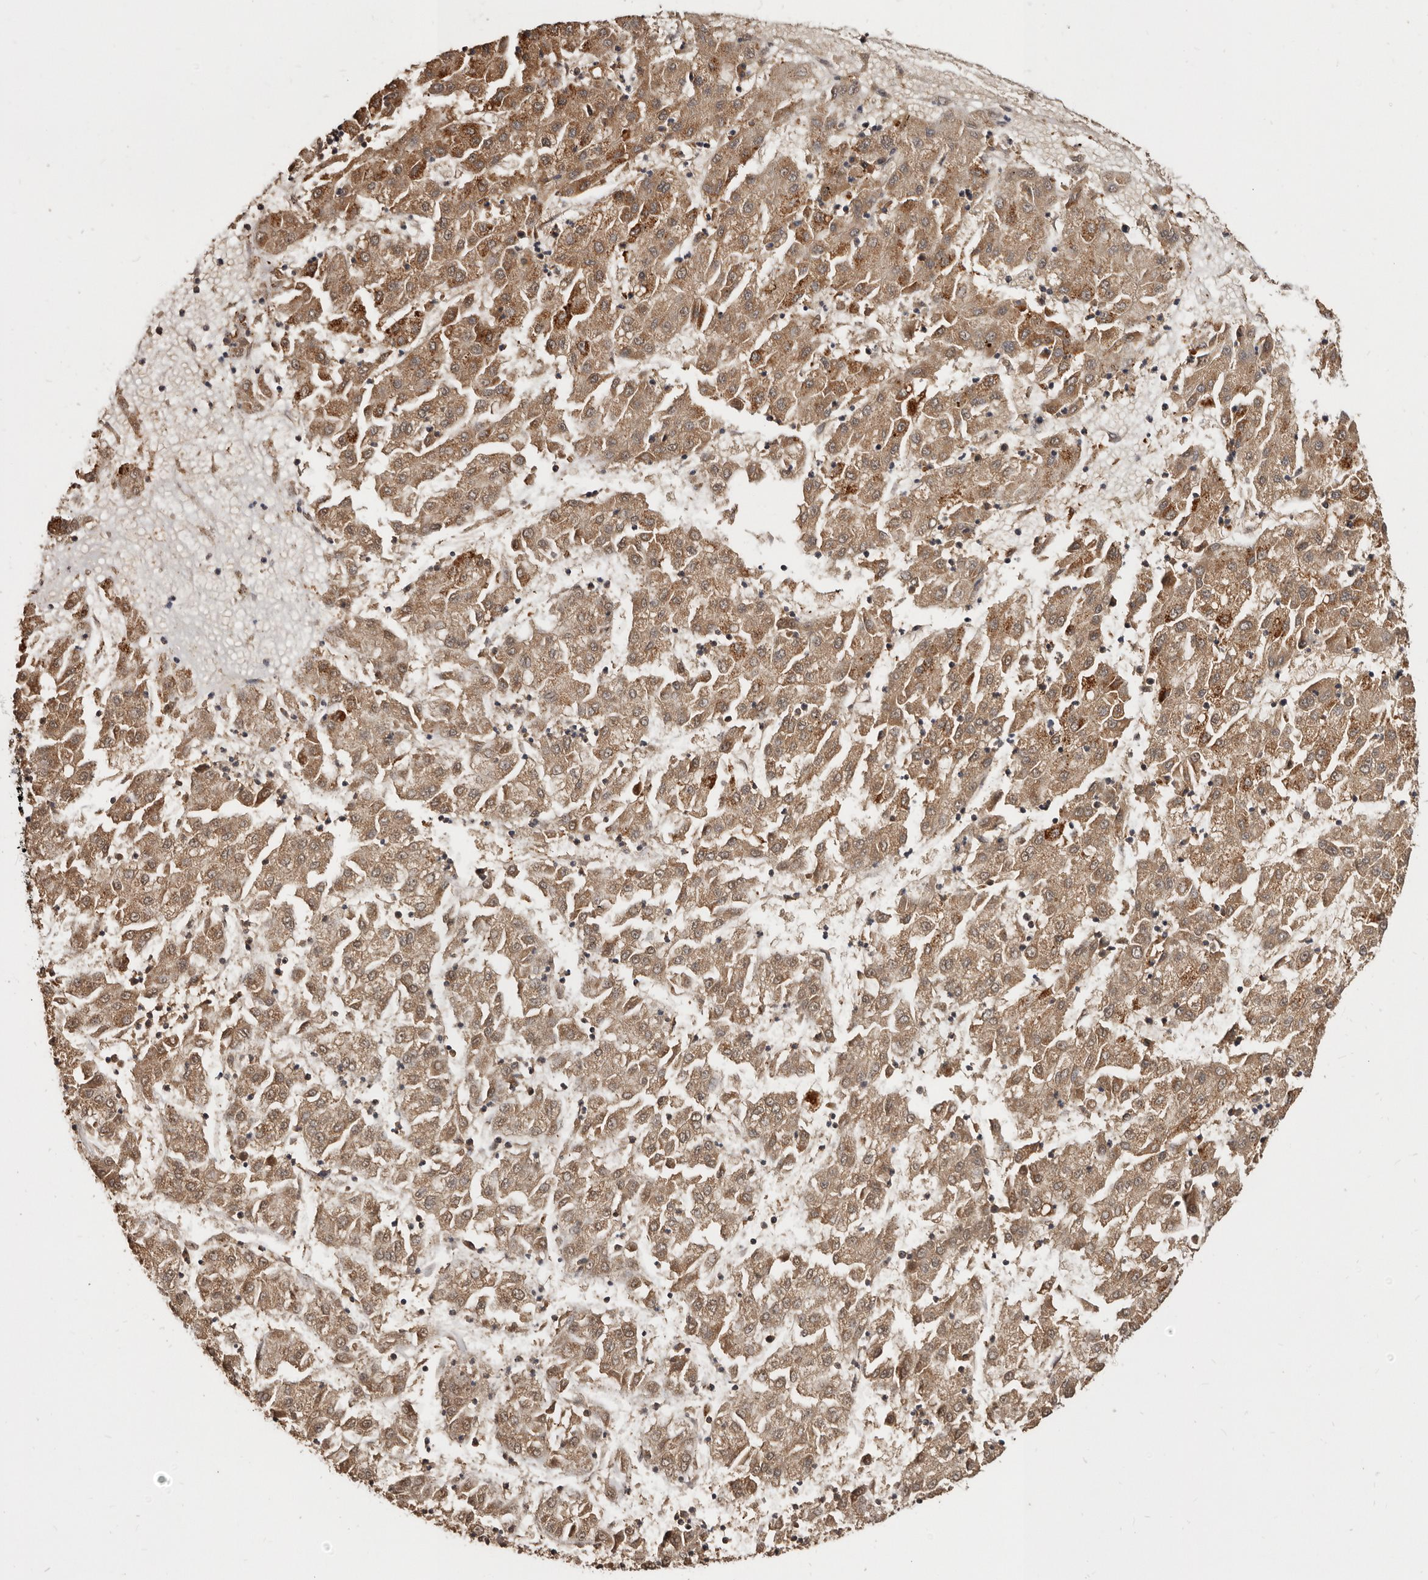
{"staining": {"intensity": "moderate", "quantity": ">75%", "location": "cytoplasmic/membranous"}, "tissue": "liver cancer", "cell_type": "Tumor cells", "image_type": "cancer", "snomed": [{"axis": "morphology", "description": "Carcinoma, Hepatocellular, NOS"}, {"axis": "topography", "description": "Liver"}], "caption": "Moderate cytoplasmic/membranous expression for a protein is appreciated in approximately >75% of tumor cells of hepatocellular carcinoma (liver) using immunohistochemistry (IHC).", "gene": "AKAP7", "patient": {"sex": "male", "age": 72}}